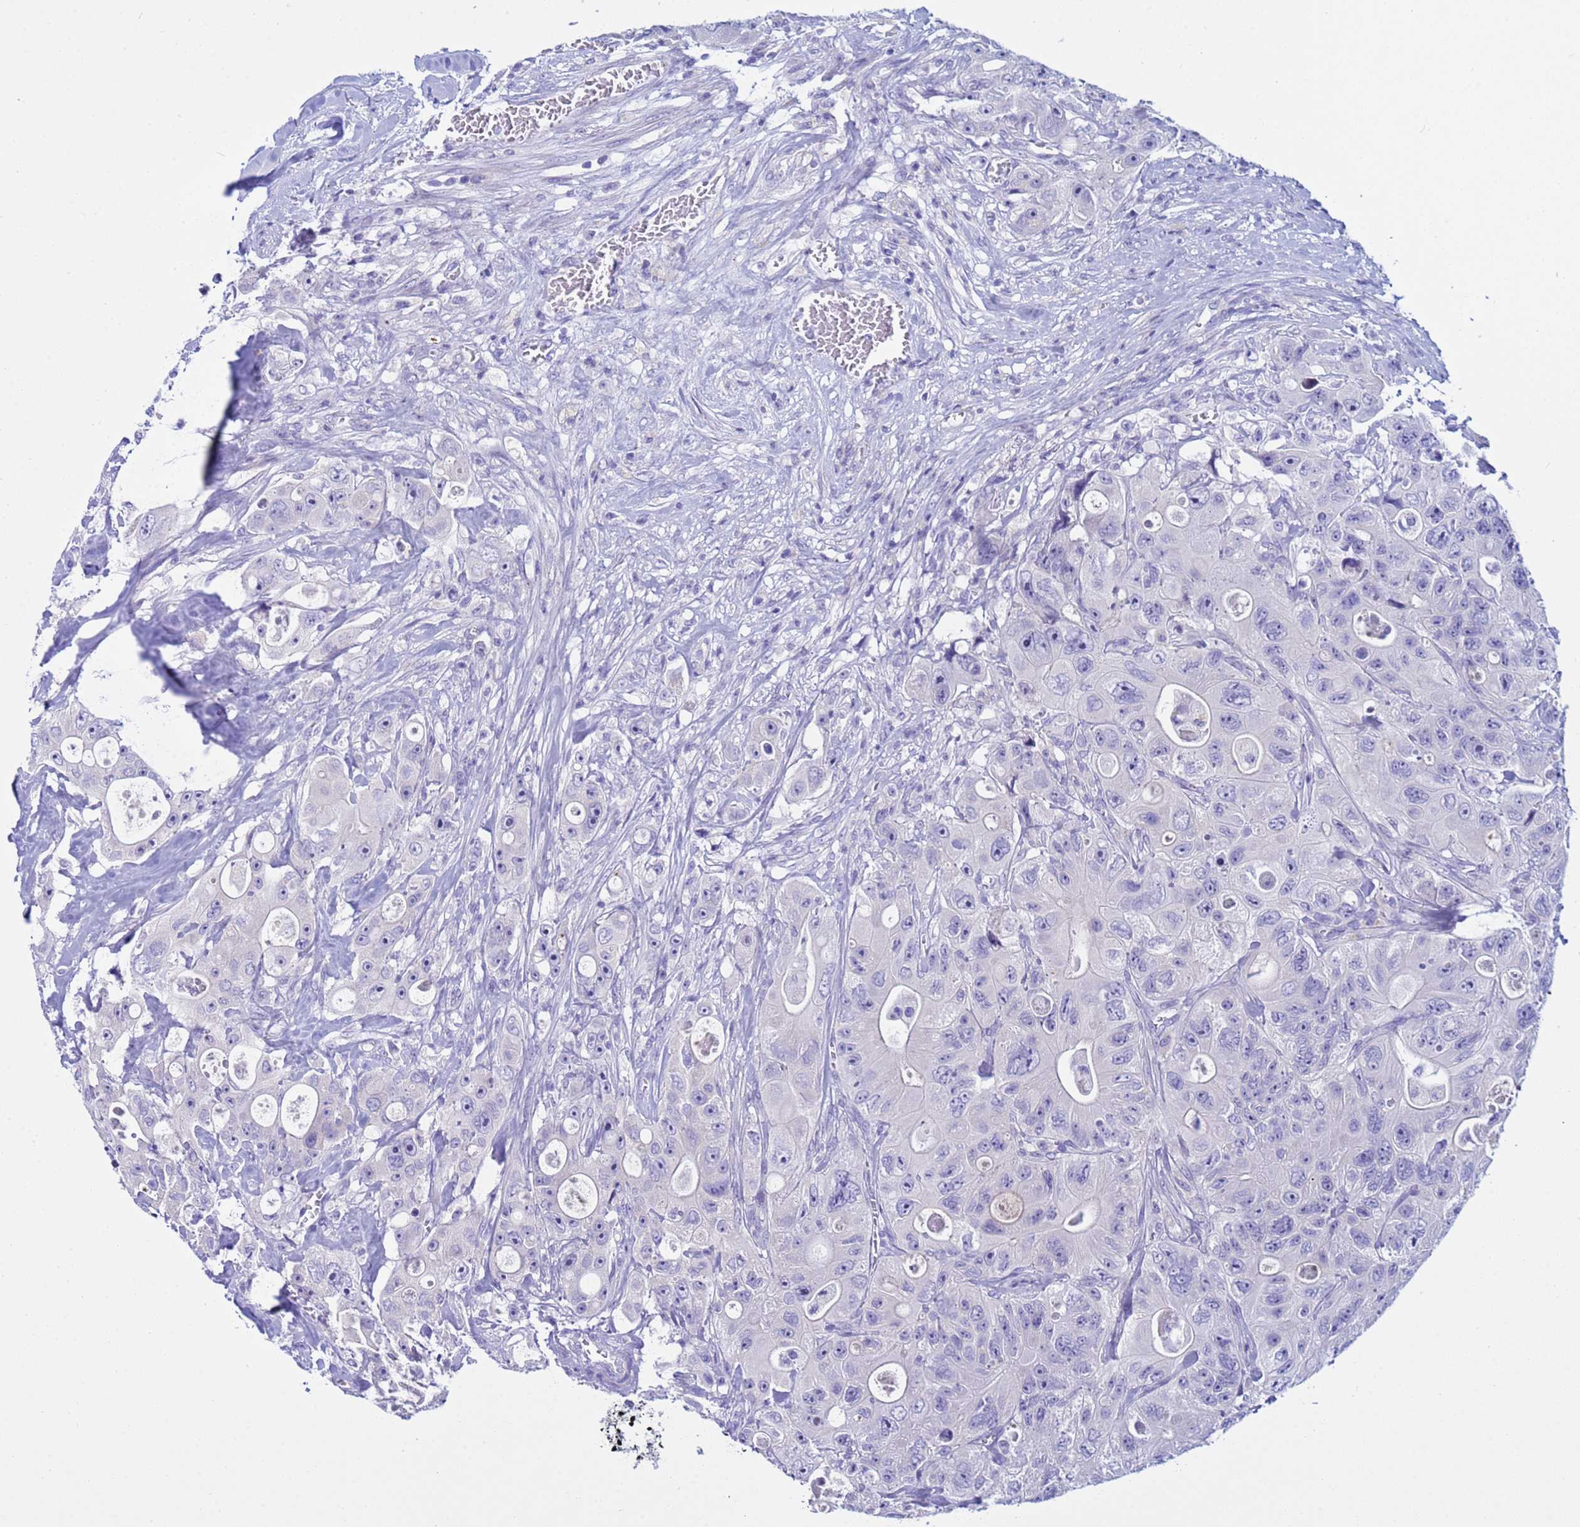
{"staining": {"intensity": "negative", "quantity": "none", "location": "none"}, "tissue": "colorectal cancer", "cell_type": "Tumor cells", "image_type": "cancer", "snomed": [{"axis": "morphology", "description": "Adenocarcinoma, NOS"}, {"axis": "topography", "description": "Colon"}], "caption": "The immunohistochemistry (IHC) image has no significant staining in tumor cells of colorectal cancer tissue.", "gene": "IGSF11", "patient": {"sex": "female", "age": 46}}